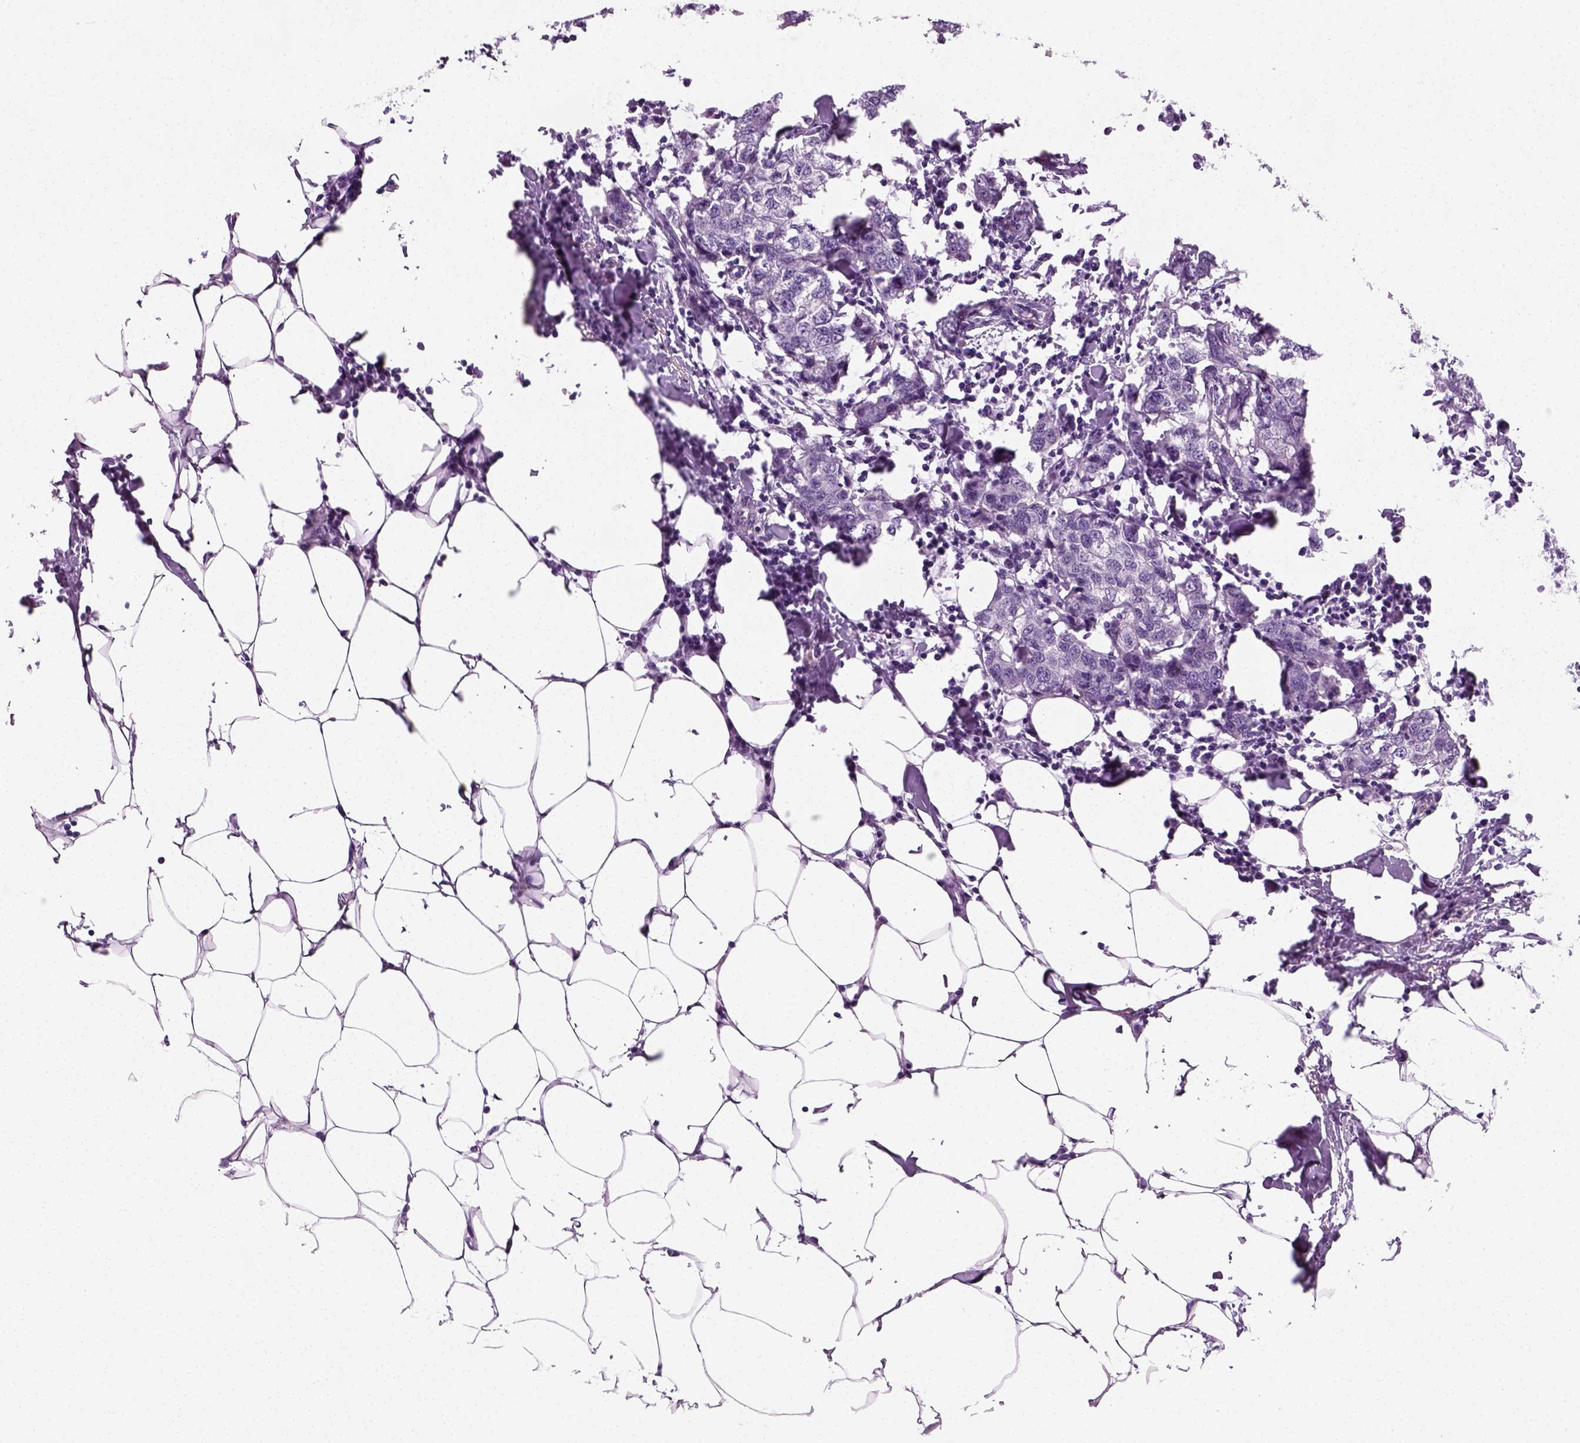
{"staining": {"intensity": "negative", "quantity": "none", "location": "none"}, "tissue": "breast cancer", "cell_type": "Tumor cells", "image_type": "cancer", "snomed": [{"axis": "morphology", "description": "Duct carcinoma"}, {"axis": "topography", "description": "Breast"}], "caption": "This image is of invasive ductal carcinoma (breast) stained with immunohistochemistry (IHC) to label a protein in brown with the nuclei are counter-stained blue. There is no positivity in tumor cells. (DAB (3,3'-diaminobenzidine) immunohistochemistry, high magnification).", "gene": "SPATA31E1", "patient": {"sex": "female", "age": 27}}